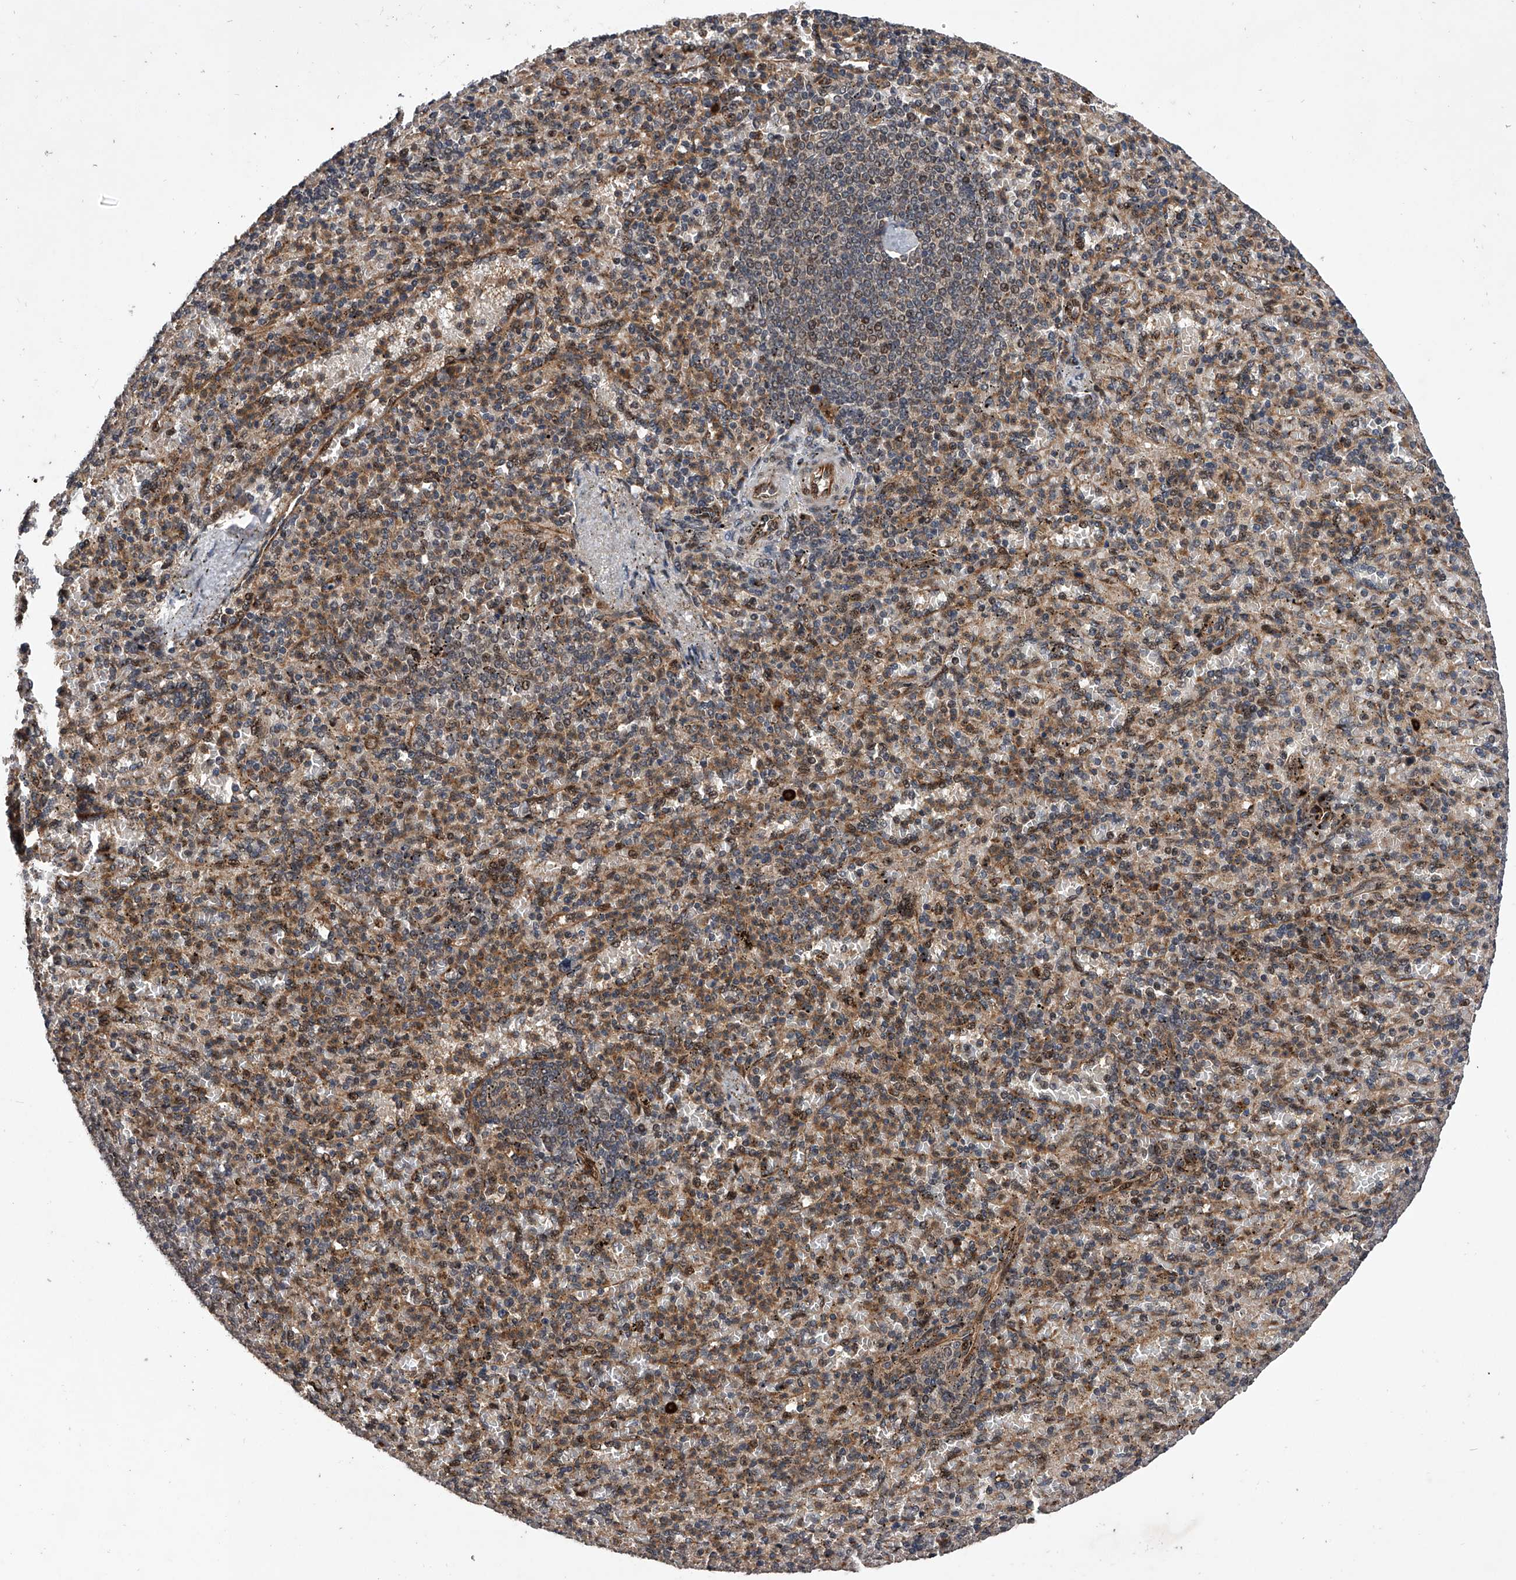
{"staining": {"intensity": "moderate", "quantity": "25%-75%", "location": "cytoplasmic/membranous"}, "tissue": "spleen", "cell_type": "Cells in red pulp", "image_type": "normal", "snomed": [{"axis": "morphology", "description": "Normal tissue, NOS"}, {"axis": "topography", "description": "Spleen"}], "caption": "Spleen stained for a protein (brown) displays moderate cytoplasmic/membranous positive expression in about 25%-75% of cells in red pulp.", "gene": "MAP3K11", "patient": {"sex": "female", "age": 74}}